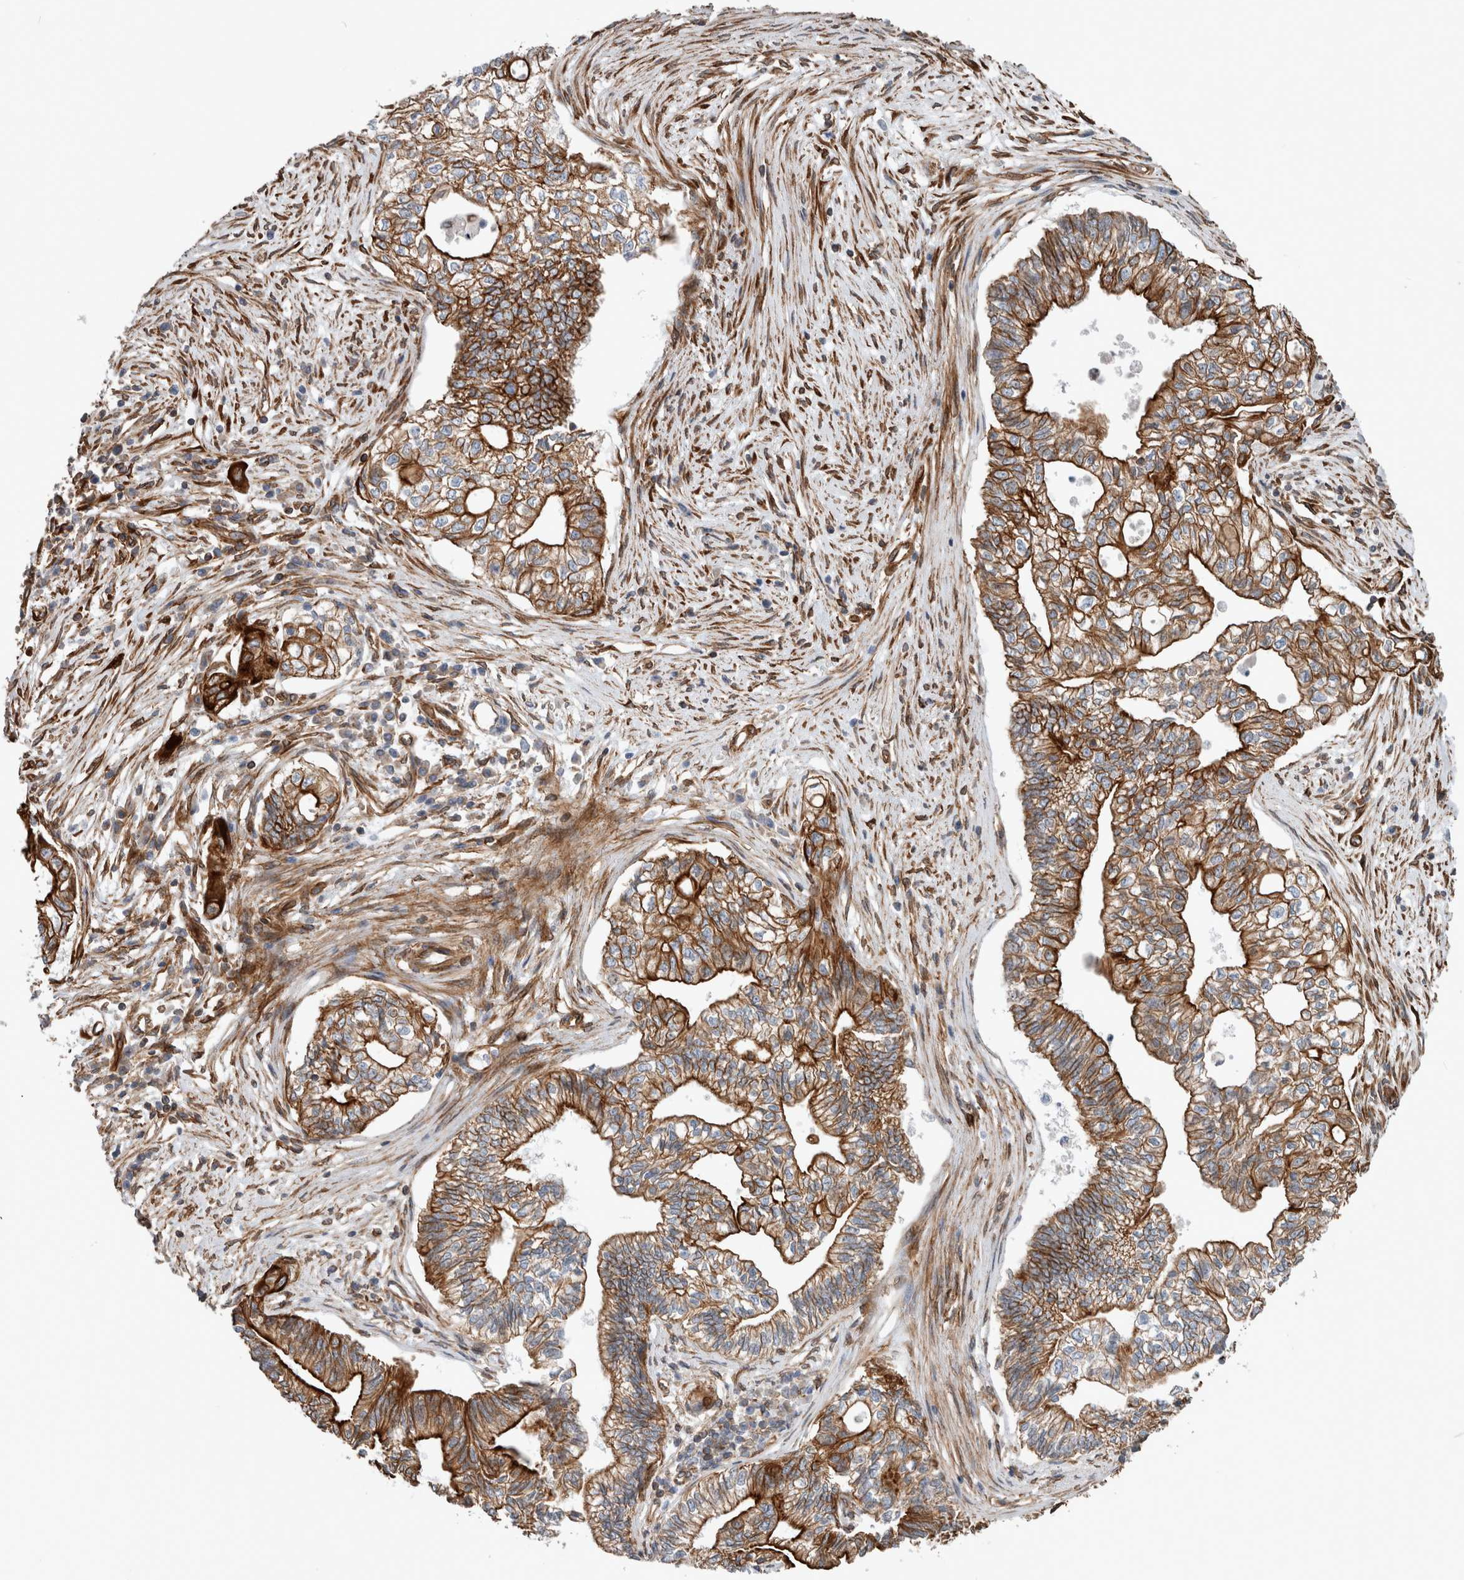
{"staining": {"intensity": "strong", "quantity": ">75%", "location": "cytoplasmic/membranous"}, "tissue": "pancreatic cancer", "cell_type": "Tumor cells", "image_type": "cancer", "snomed": [{"axis": "morphology", "description": "Adenocarcinoma, NOS"}, {"axis": "topography", "description": "Pancreas"}], "caption": "Brown immunohistochemical staining in pancreatic cancer (adenocarcinoma) exhibits strong cytoplasmic/membranous positivity in about >75% of tumor cells. The staining is performed using DAB brown chromogen to label protein expression. The nuclei are counter-stained blue using hematoxylin.", "gene": "PLEC", "patient": {"sex": "male", "age": 72}}